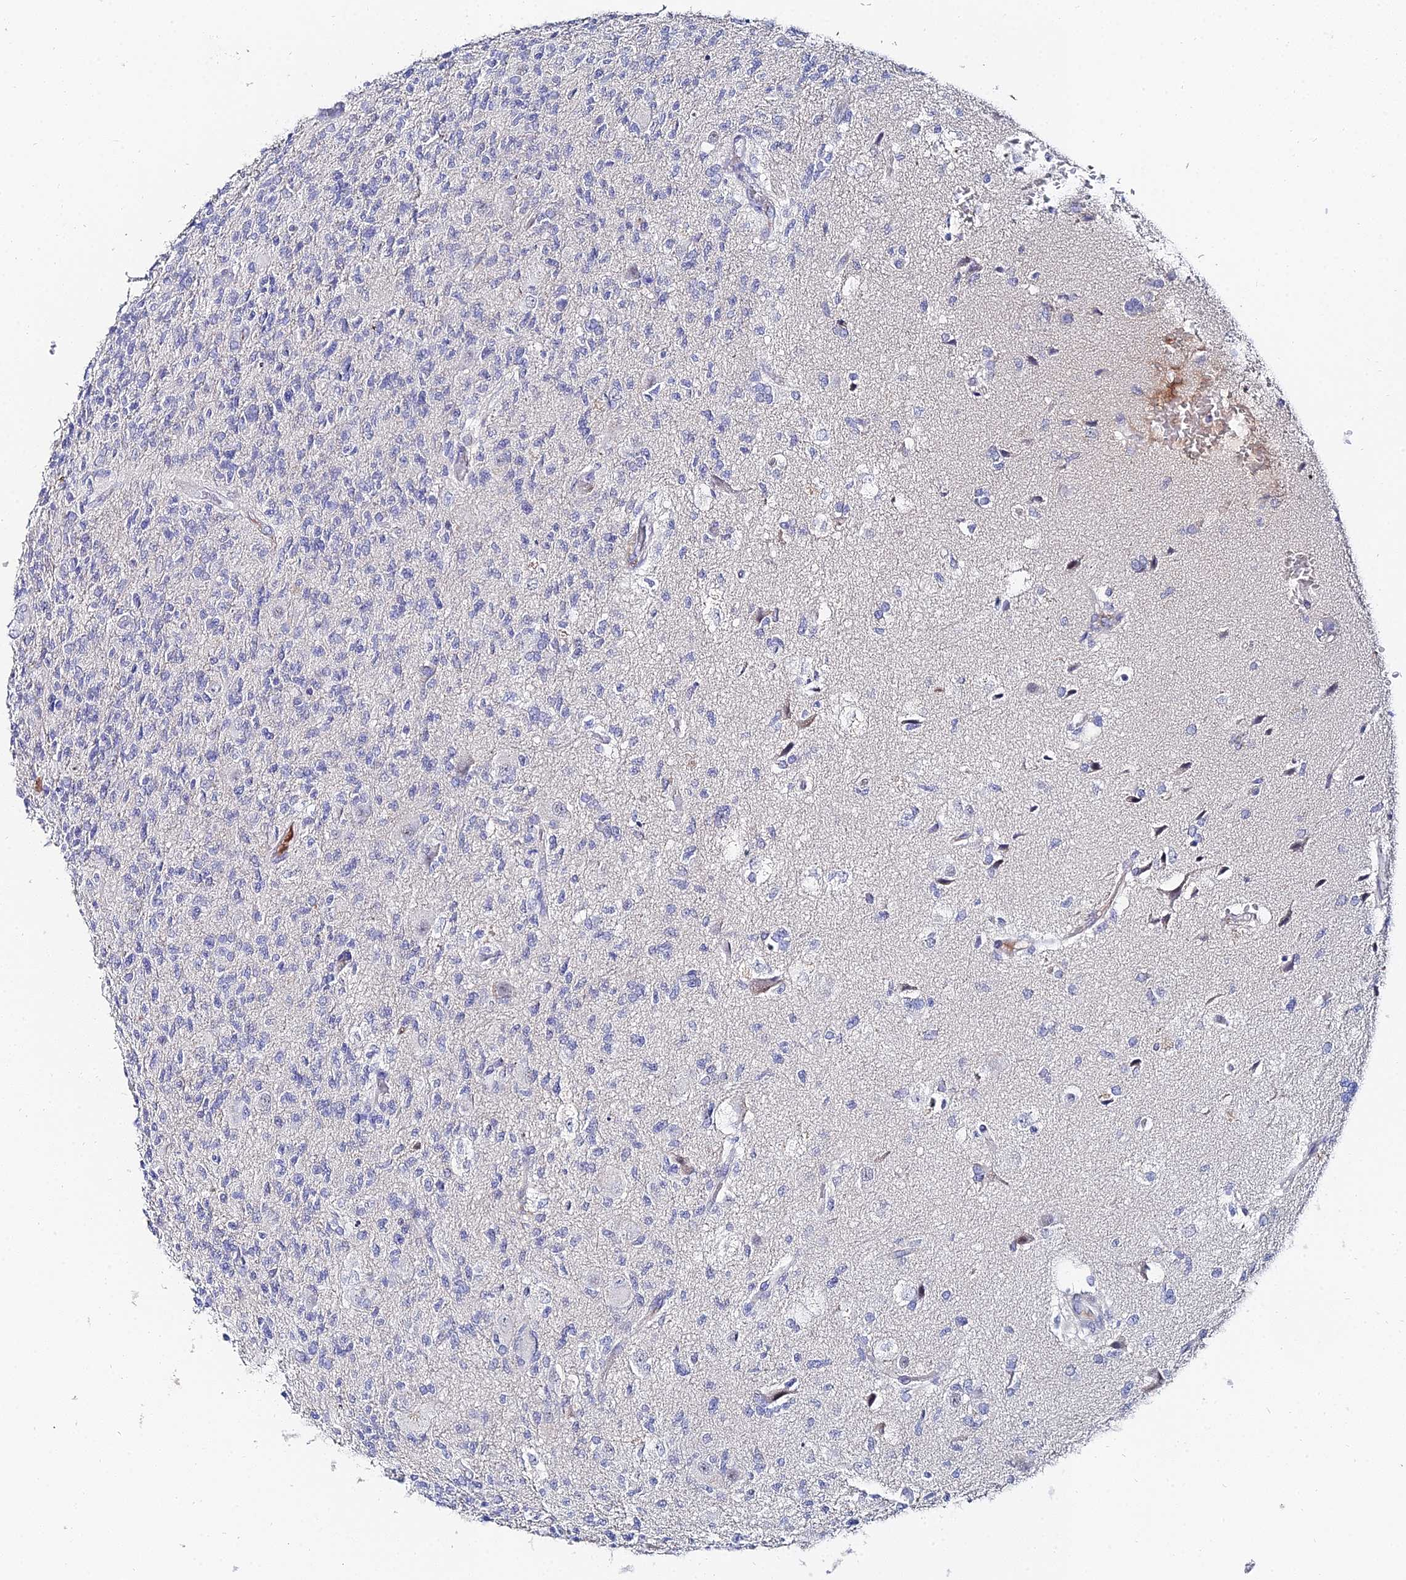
{"staining": {"intensity": "negative", "quantity": "none", "location": "none"}, "tissue": "glioma", "cell_type": "Tumor cells", "image_type": "cancer", "snomed": [{"axis": "morphology", "description": "Glioma, malignant, High grade"}, {"axis": "topography", "description": "Brain"}], "caption": "The image displays no staining of tumor cells in glioma.", "gene": "KRT17", "patient": {"sex": "male", "age": 56}}